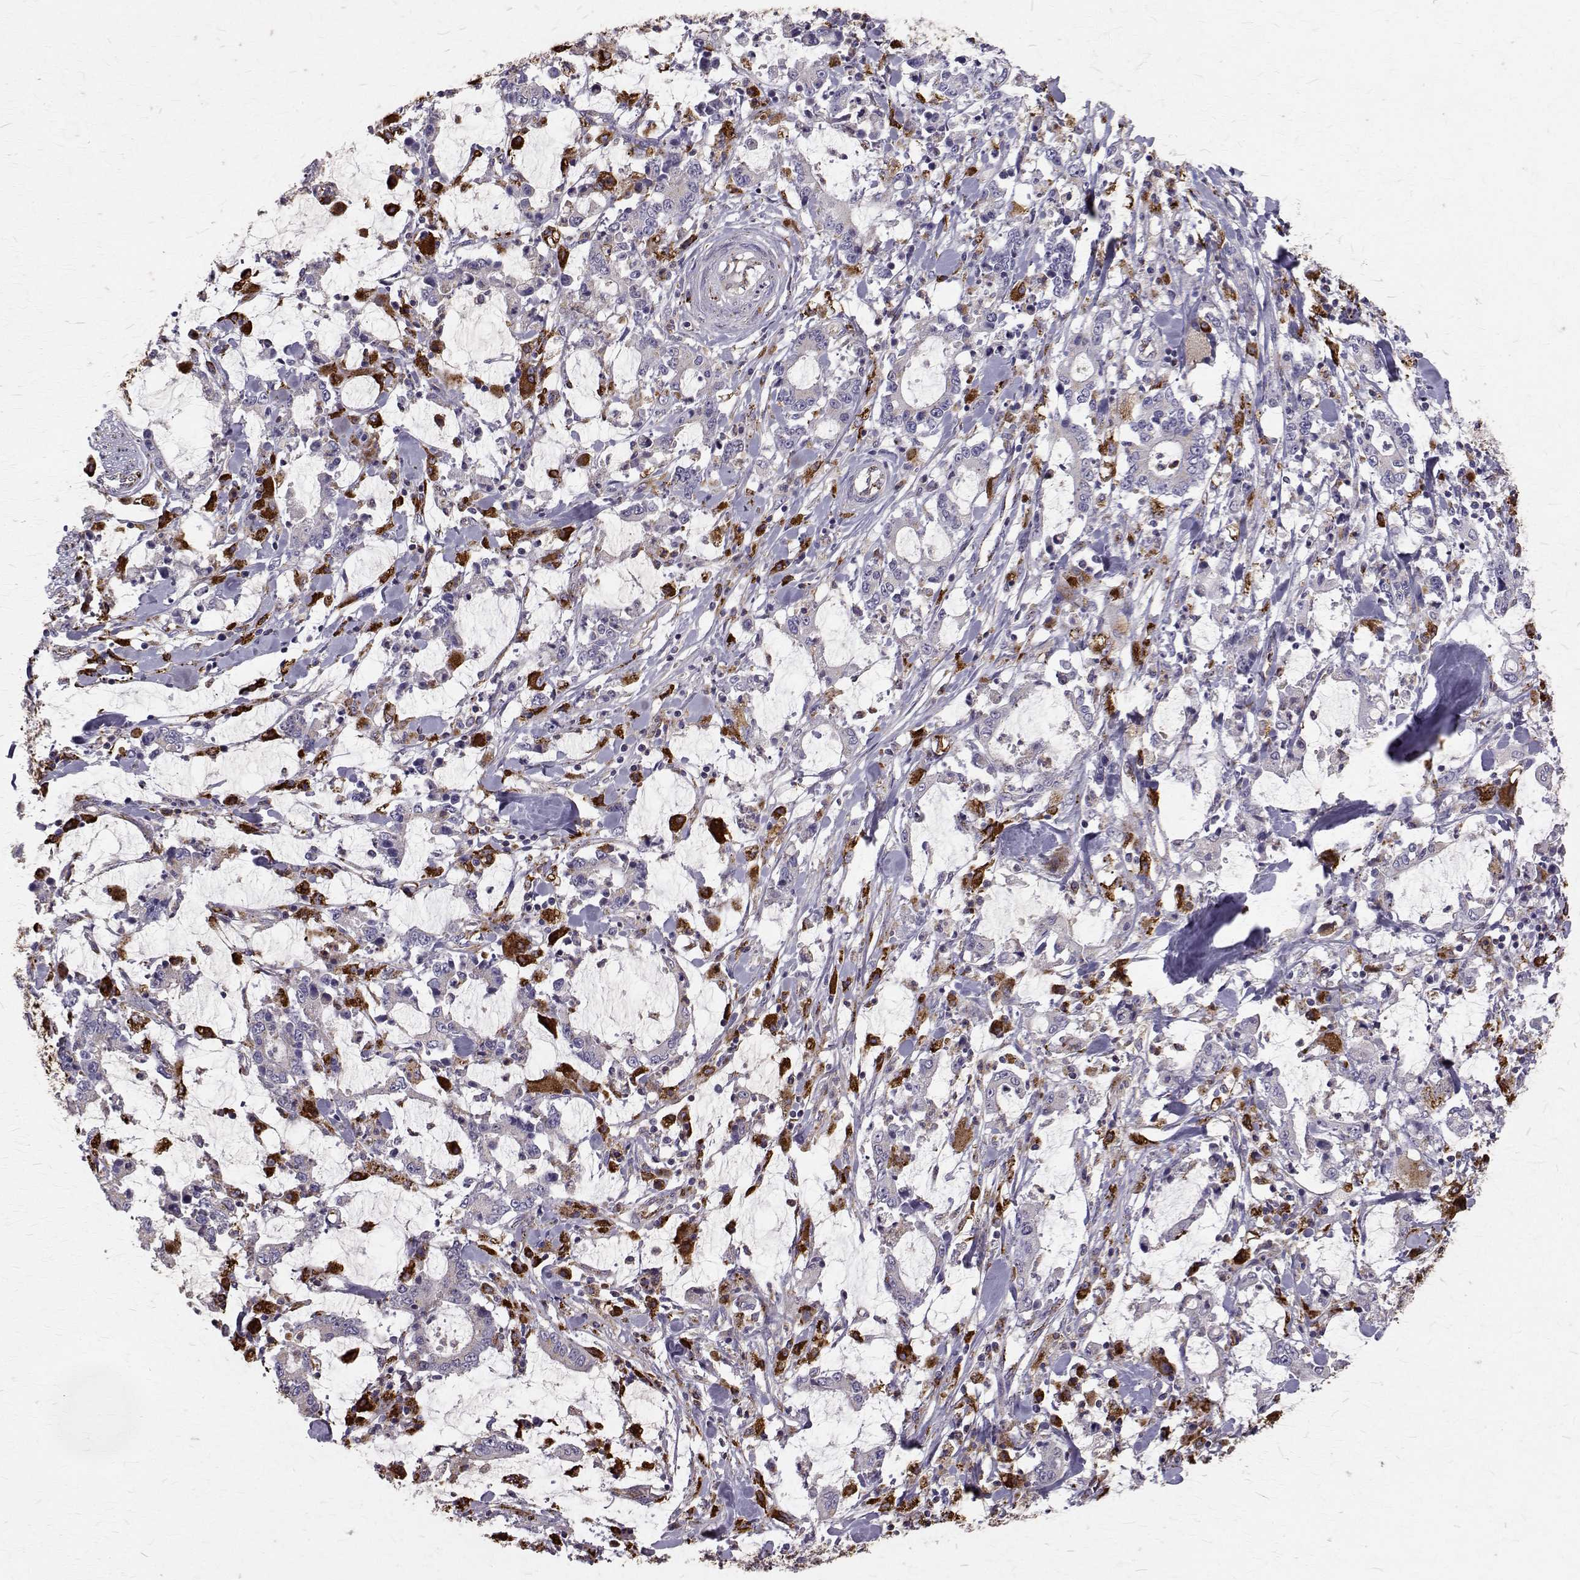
{"staining": {"intensity": "strong", "quantity": "<25%", "location": "cytoplasmic/membranous"}, "tissue": "stomach cancer", "cell_type": "Tumor cells", "image_type": "cancer", "snomed": [{"axis": "morphology", "description": "Adenocarcinoma, NOS"}, {"axis": "topography", "description": "Stomach, upper"}], "caption": "The micrograph reveals staining of stomach cancer, revealing strong cytoplasmic/membranous protein positivity (brown color) within tumor cells.", "gene": "TPP1", "patient": {"sex": "male", "age": 68}}